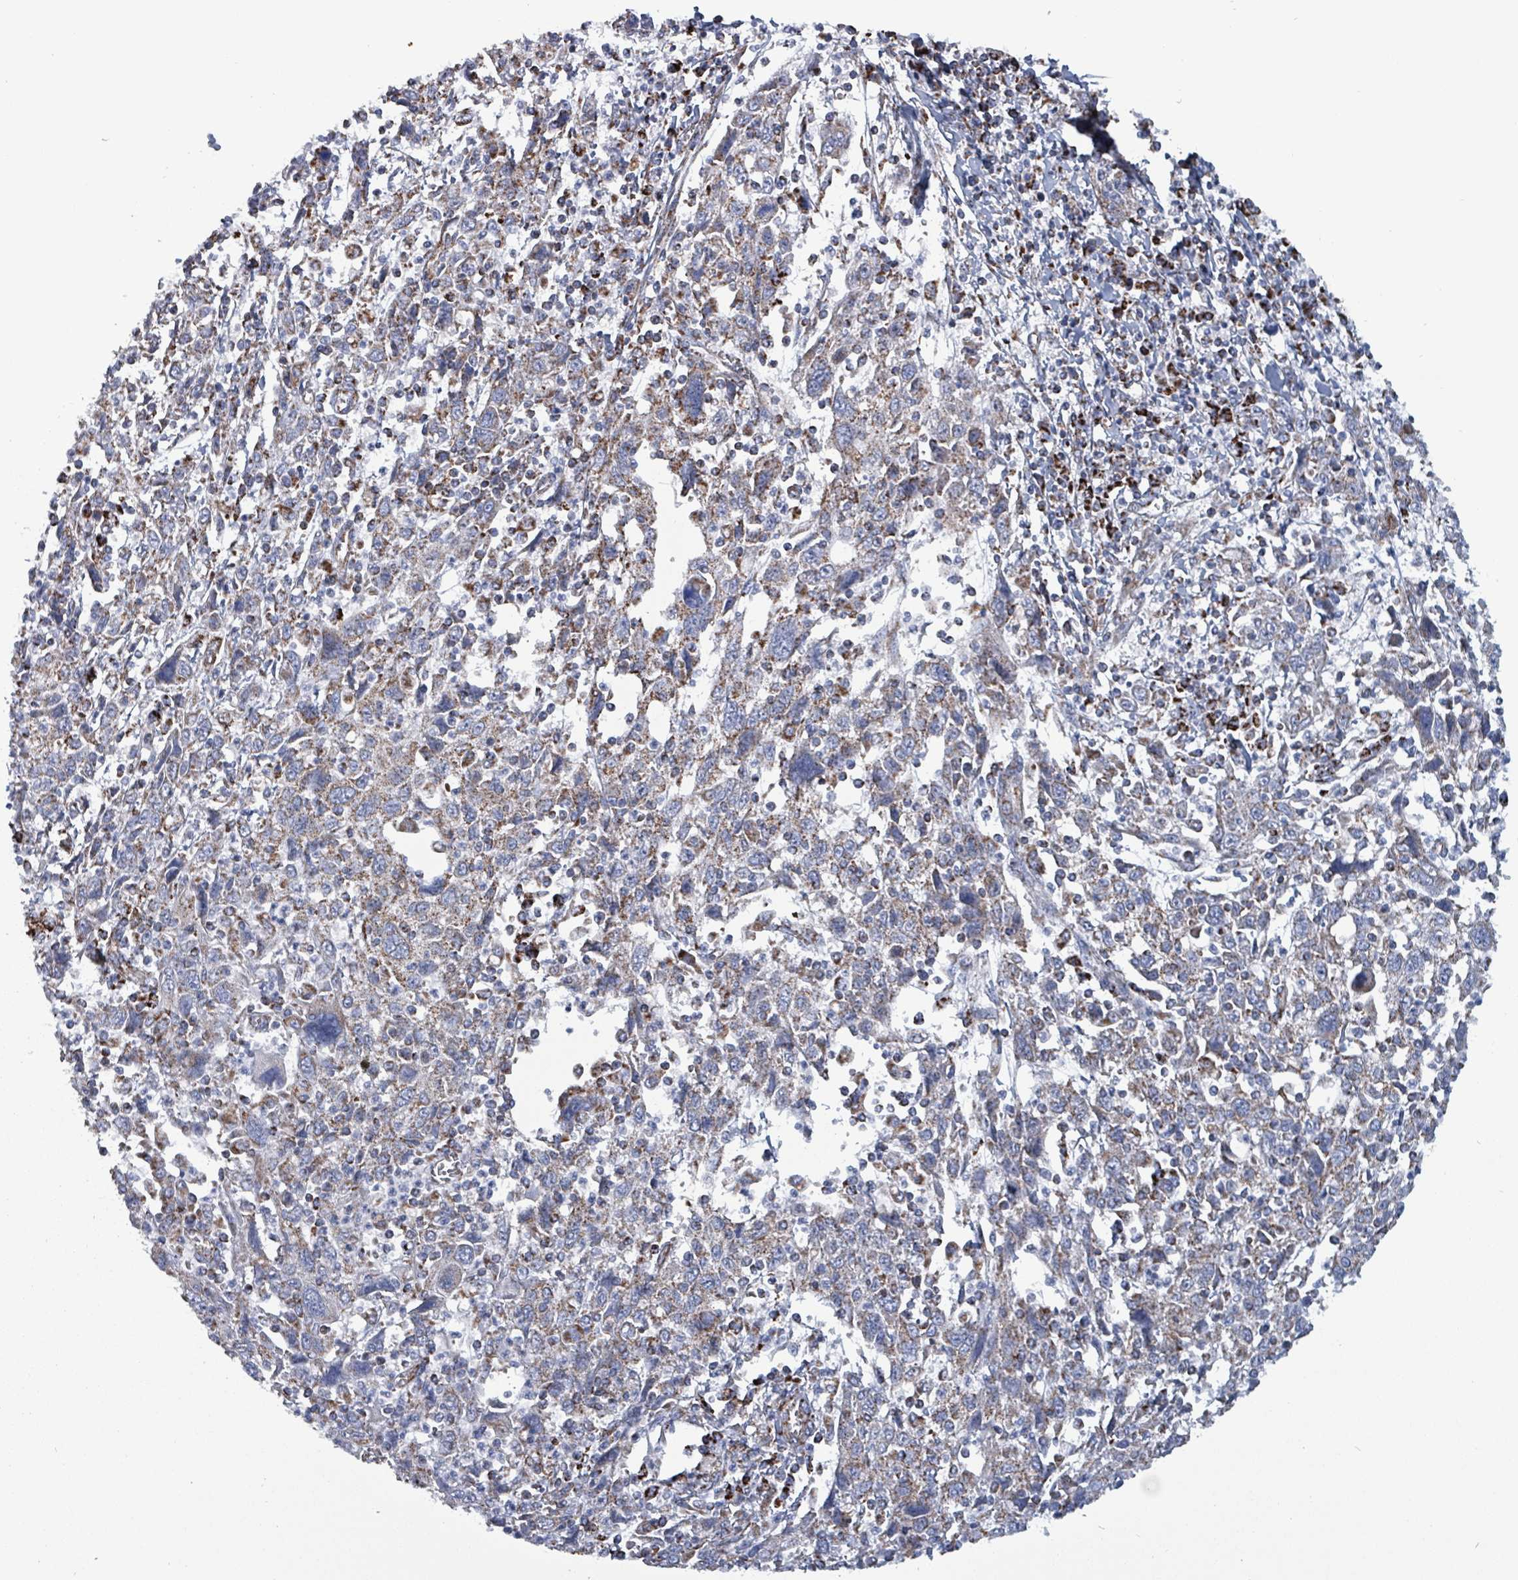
{"staining": {"intensity": "moderate", "quantity": "<25%", "location": "cytoplasmic/membranous"}, "tissue": "cervical cancer", "cell_type": "Tumor cells", "image_type": "cancer", "snomed": [{"axis": "morphology", "description": "Squamous cell carcinoma, NOS"}, {"axis": "topography", "description": "Cervix"}], "caption": "Squamous cell carcinoma (cervical) stained with a protein marker displays moderate staining in tumor cells.", "gene": "IDH3B", "patient": {"sex": "female", "age": 46}}